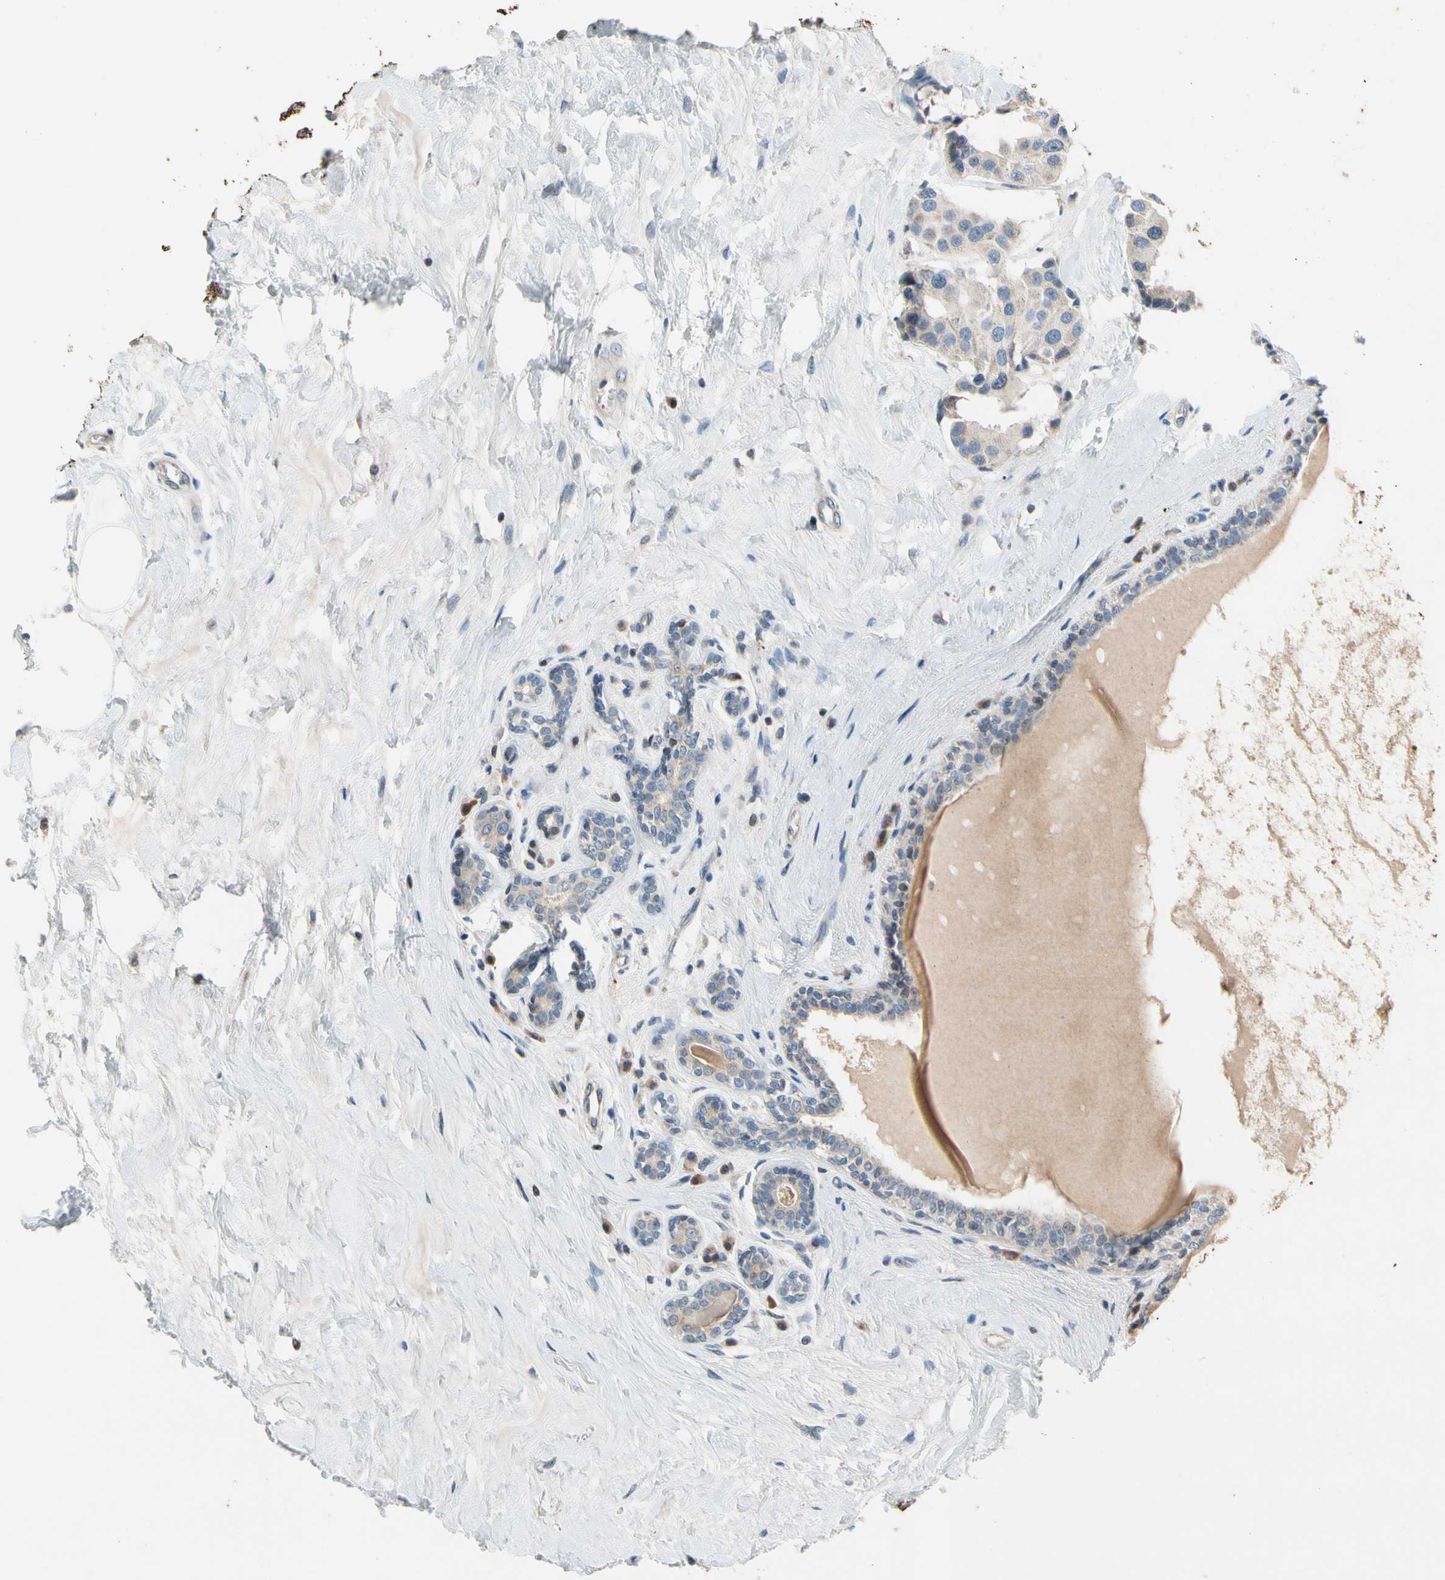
{"staining": {"intensity": "weak", "quantity": "25%-75%", "location": "cytoplasmic/membranous"}, "tissue": "breast cancer", "cell_type": "Tumor cells", "image_type": "cancer", "snomed": [{"axis": "morphology", "description": "Normal tissue, NOS"}, {"axis": "morphology", "description": "Duct carcinoma"}, {"axis": "topography", "description": "Breast"}], "caption": "Weak cytoplasmic/membranous positivity for a protein is appreciated in about 25%-75% of tumor cells of breast invasive ductal carcinoma using immunohistochemistry.", "gene": "SOX30", "patient": {"sex": "female", "age": 39}}